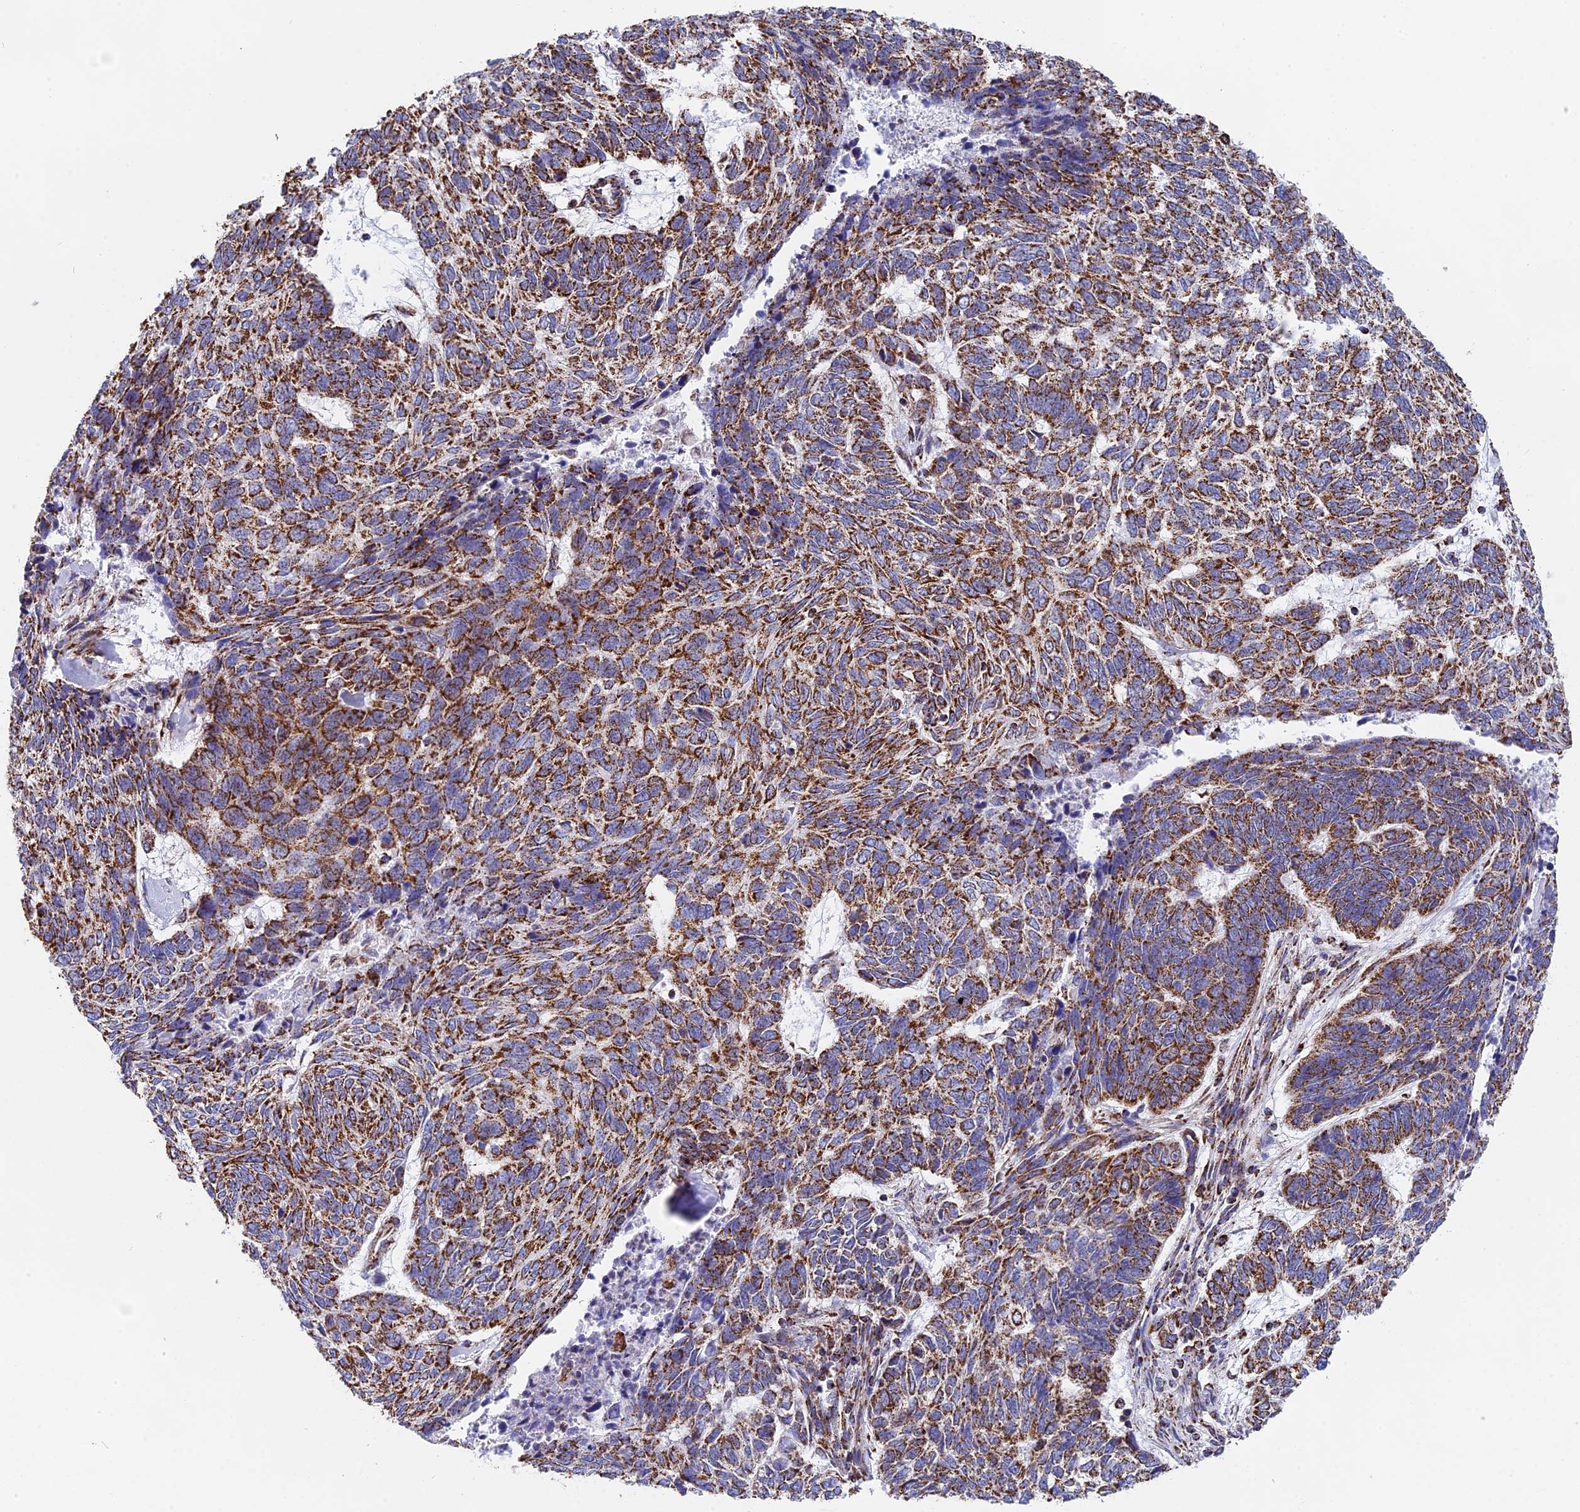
{"staining": {"intensity": "strong", "quantity": ">75%", "location": "cytoplasmic/membranous"}, "tissue": "skin cancer", "cell_type": "Tumor cells", "image_type": "cancer", "snomed": [{"axis": "morphology", "description": "Basal cell carcinoma"}, {"axis": "topography", "description": "Skin"}], "caption": "A high amount of strong cytoplasmic/membranous expression is seen in approximately >75% of tumor cells in skin cancer (basal cell carcinoma) tissue.", "gene": "CDC16", "patient": {"sex": "female", "age": 65}}